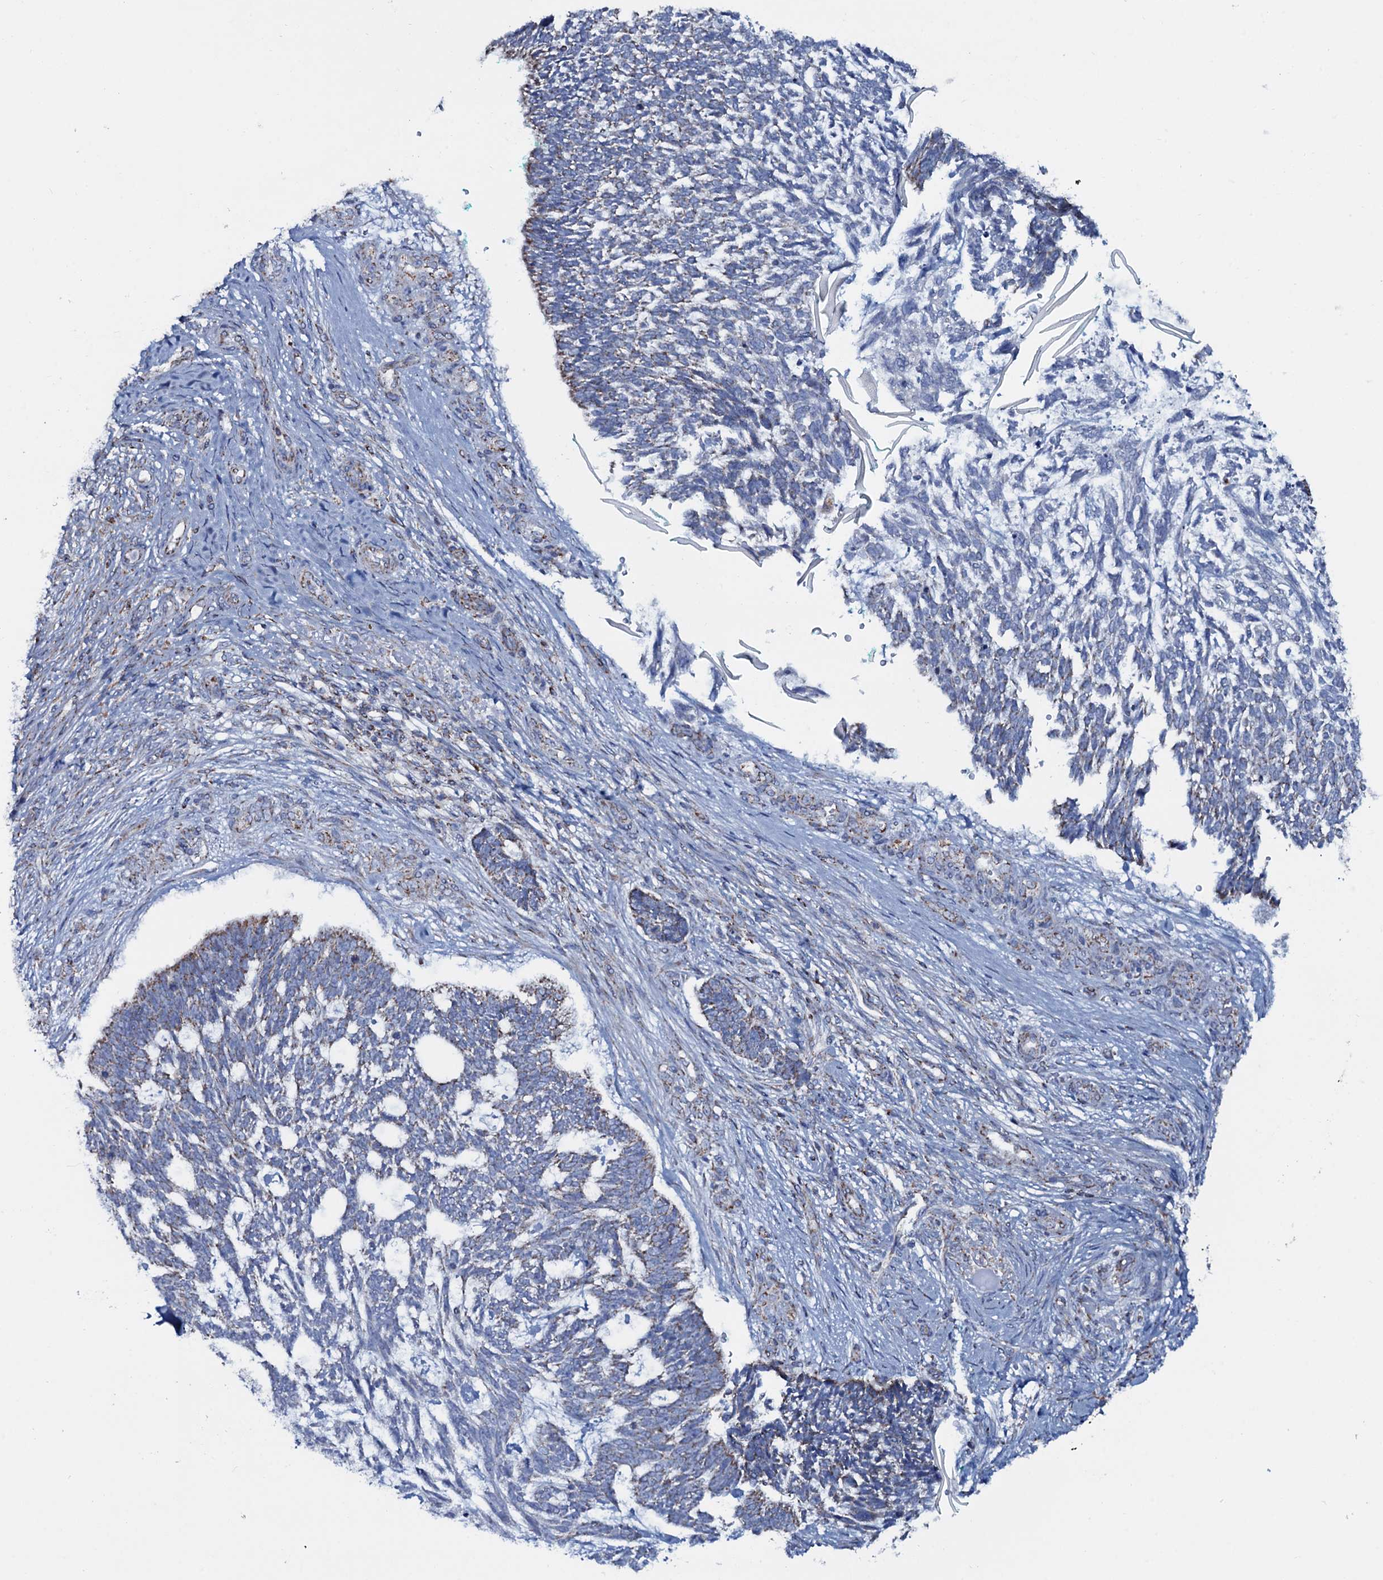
{"staining": {"intensity": "strong", "quantity": "<25%", "location": "cytoplasmic/membranous"}, "tissue": "skin cancer", "cell_type": "Tumor cells", "image_type": "cancer", "snomed": [{"axis": "morphology", "description": "Basal cell carcinoma"}, {"axis": "topography", "description": "Skin"}], "caption": "Protein expression analysis of basal cell carcinoma (skin) shows strong cytoplasmic/membranous staining in about <25% of tumor cells.", "gene": "MRPS35", "patient": {"sex": "male", "age": 88}}